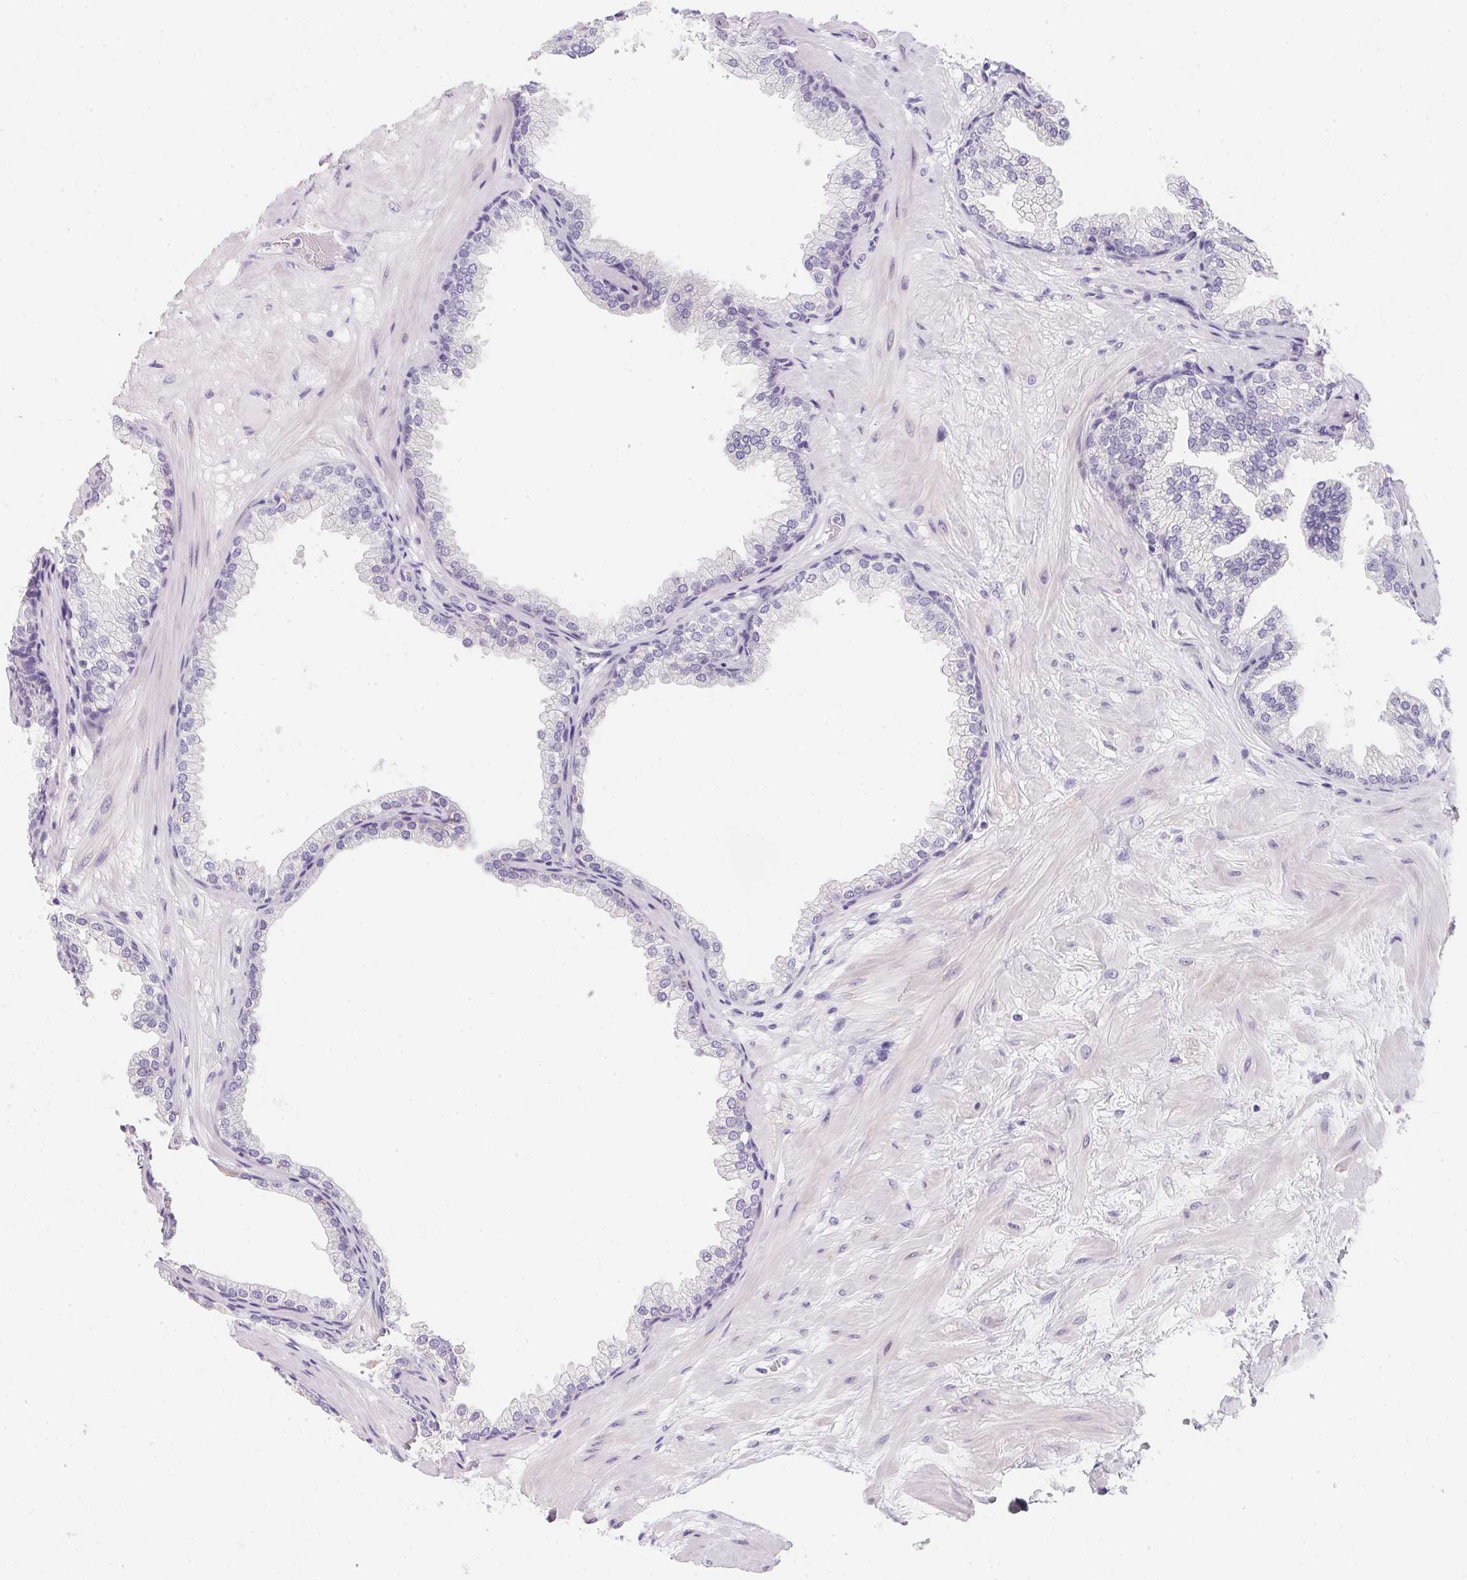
{"staining": {"intensity": "negative", "quantity": "none", "location": "none"}, "tissue": "prostate", "cell_type": "Glandular cells", "image_type": "normal", "snomed": [{"axis": "morphology", "description": "Normal tissue, NOS"}, {"axis": "topography", "description": "Prostate"}], "caption": "Prostate stained for a protein using immunohistochemistry exhibits no expression glandular cells.", "gene": "MAP1A", "patient": {"sex": "male", "age": 37}}